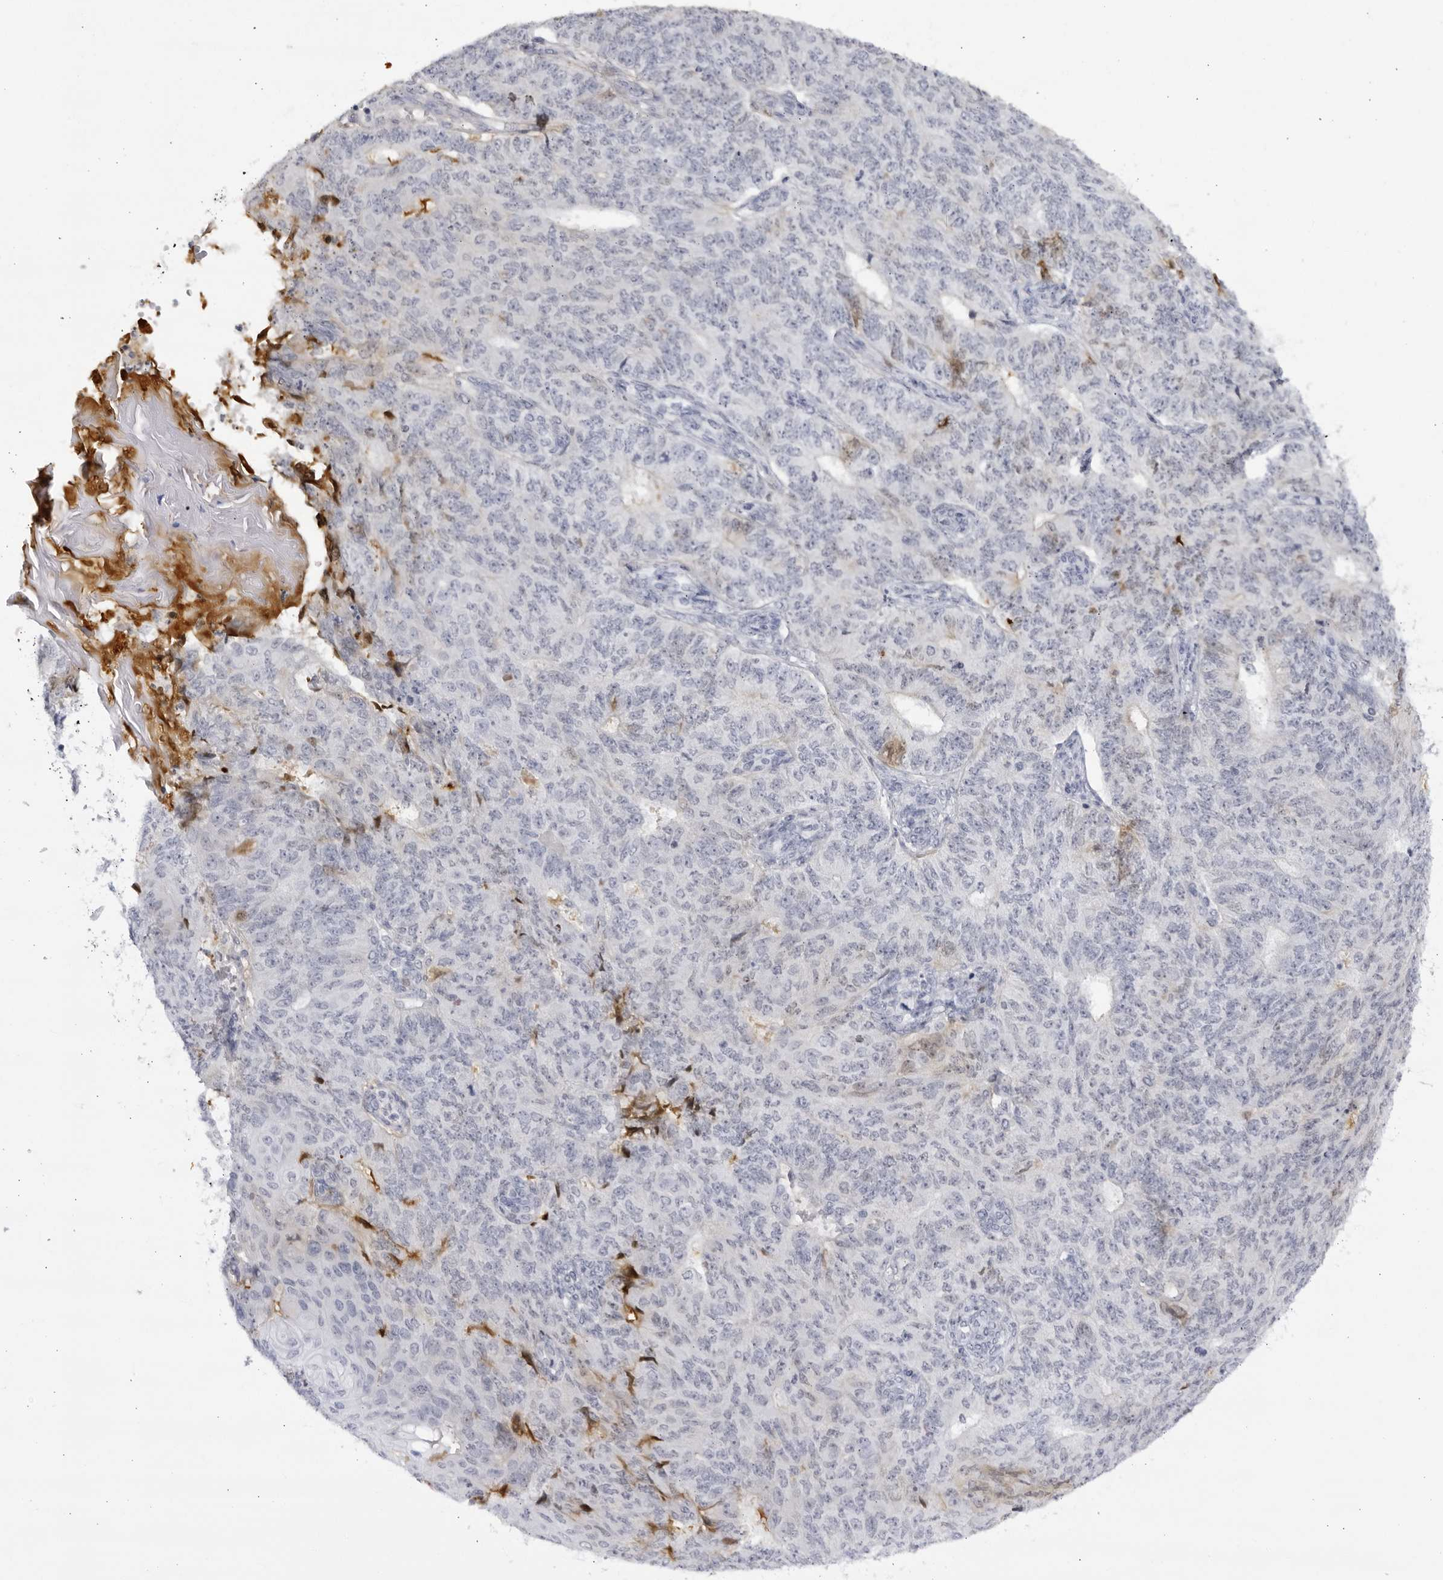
{"staining": {"intensity": "negative", "quantity": "none", "location": "none"}, "tissue": "endometrial cancer", "cell_type": "Tumor cells", "image_type": "cancer", "snomed": [{"axis": "morphology", "description": "Adenocarcinoma, NOS"}, {"axis": "topography", "description": "Endometrium"}], "caption": "IHC of endometrial cancer demonstrates no staining in tumor cells. (DAB (3,3'-diaminobenzidine) IHC, high magnification).", "gene": "CNBD1", "patient": {"sex": "female", "age": 32}}